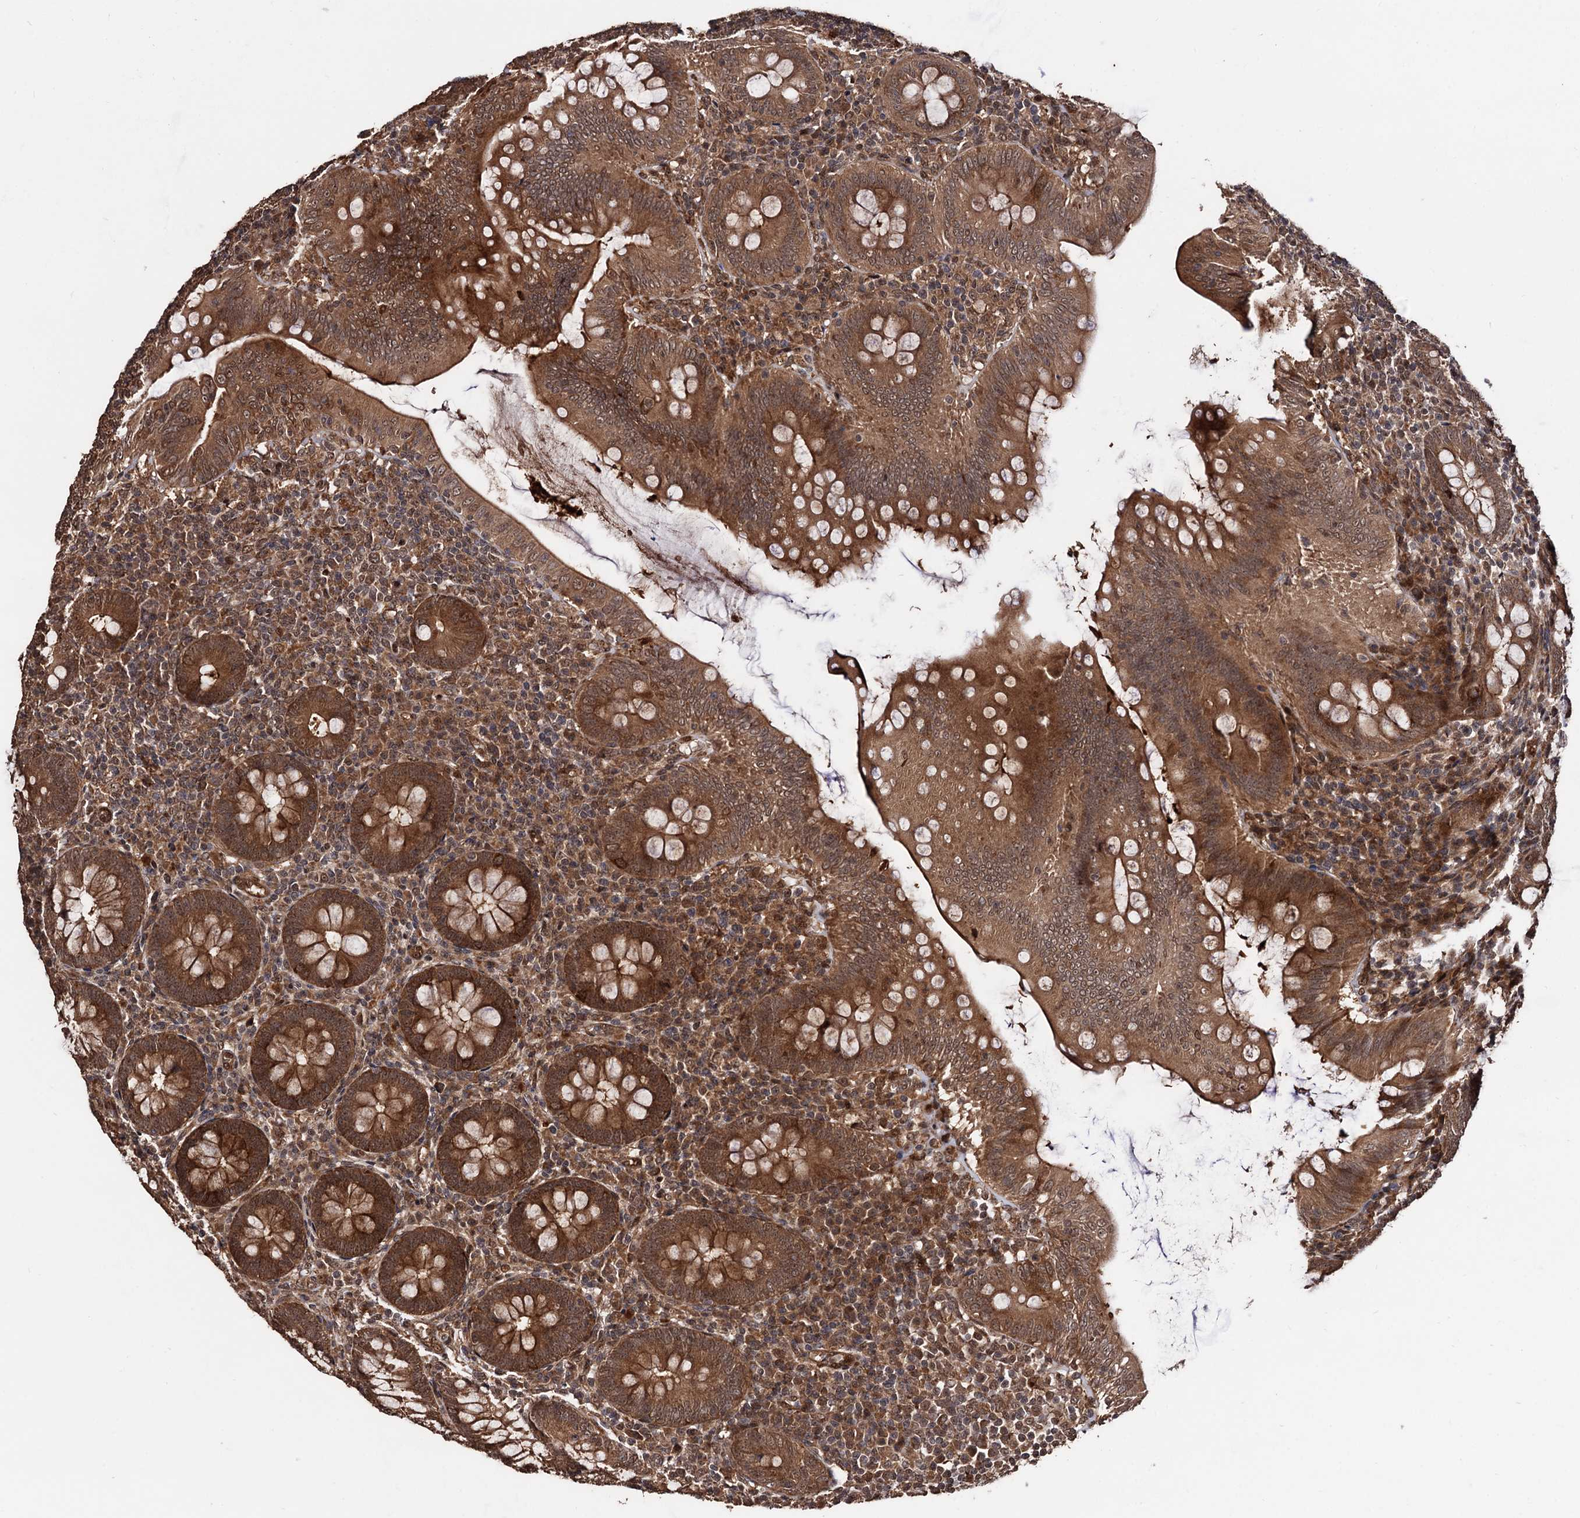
{"staining": {"intensity": "moderate", "quantity": ">75%", "location": "cytoplasmic/membranous,nuclear"}, "tissue": "appendix", "cell_type": "Glandular cells", "image_type": "normal", "snomed": [{"axis": "morphology", "description": "Normal tissue, NOS"}, {"axis": "topography", "description": "Appendix"}], "caption": "The histopathology image exhibits immunohistochemical staining of normal appendix. There is moderate cytoplasmic/membranous,nuclear positivity is identified in about >75% of glandular cells.", "gene": "PIGB", "patient": {"sex": "male", "age": 14}}